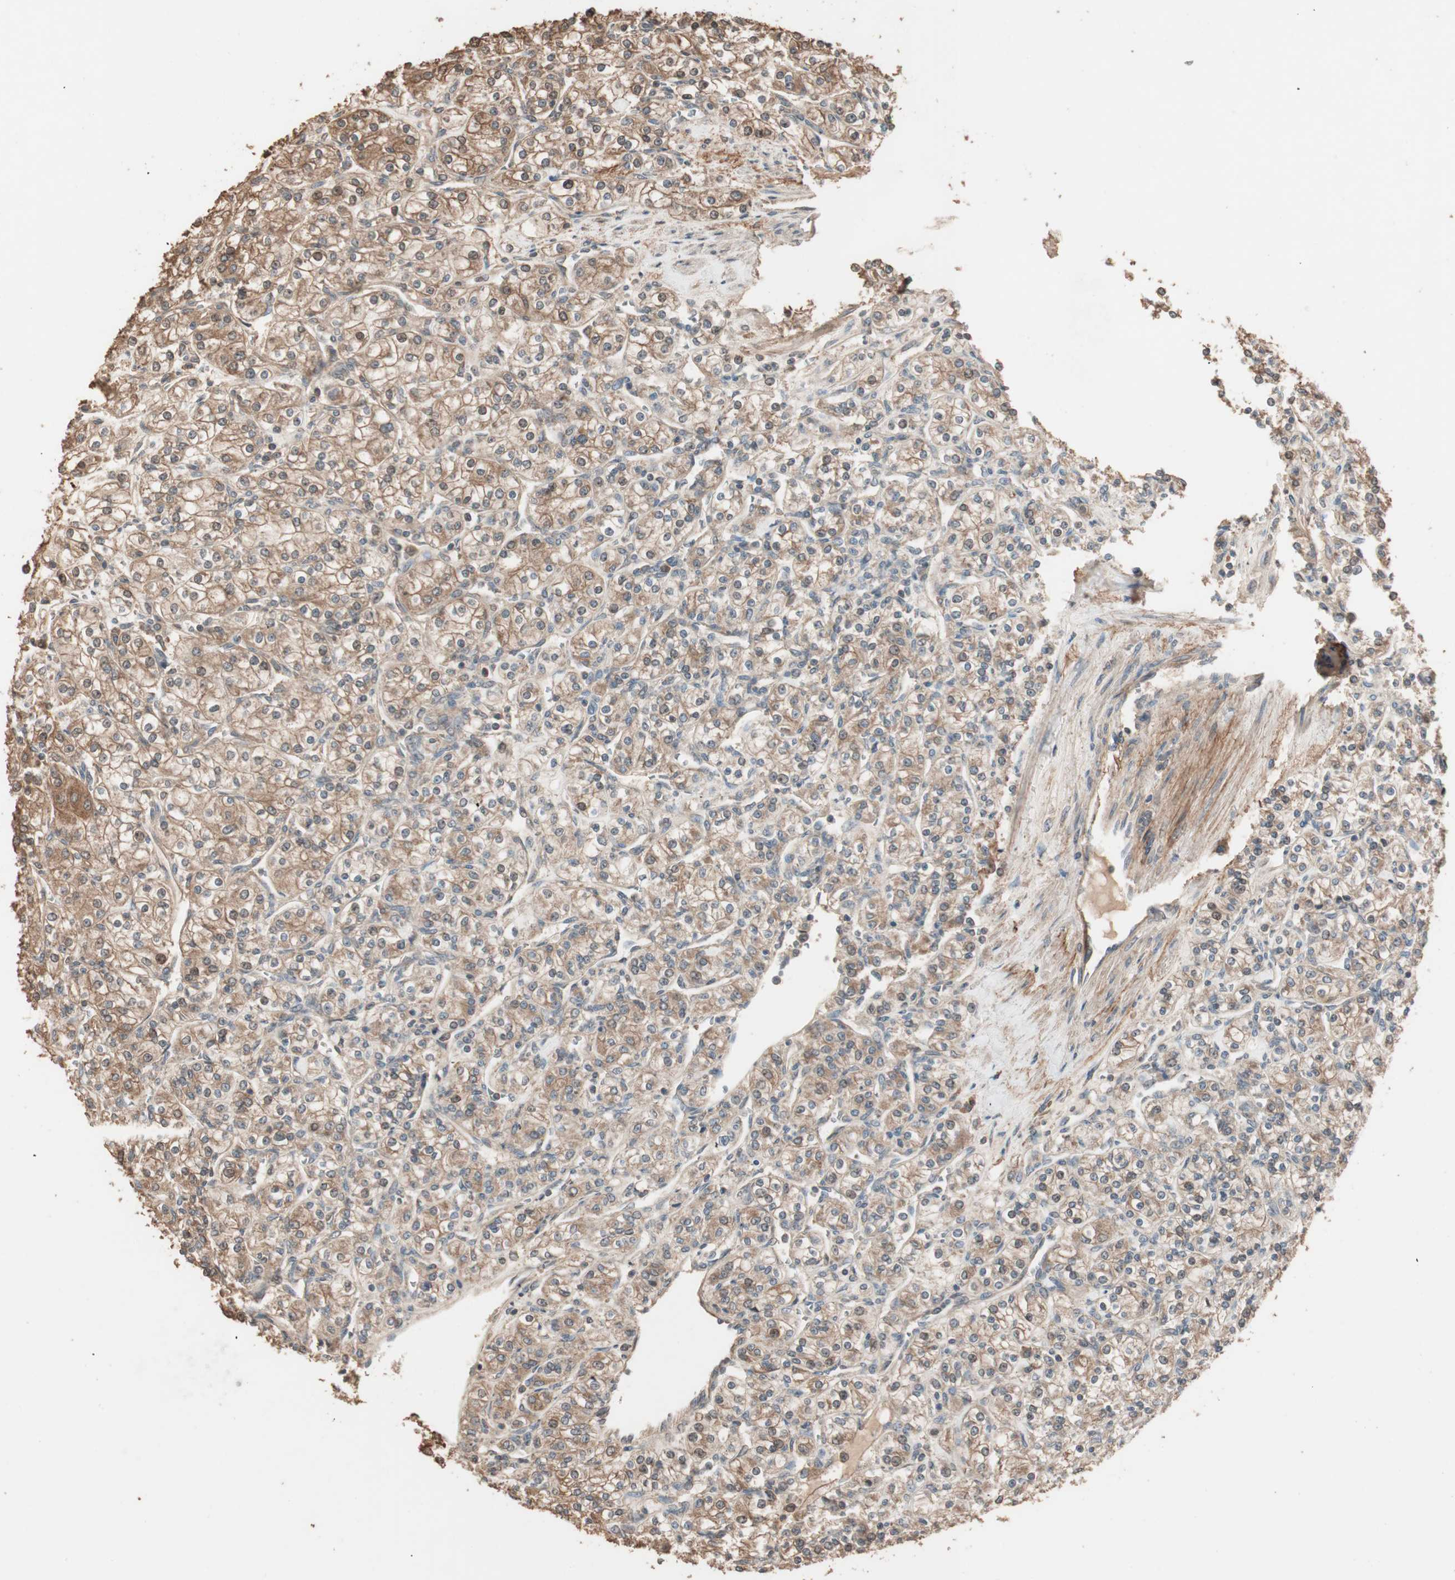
{"staining": {"intensity": "moderate", "quantity": ">75%", "location": "cytoplasmic/membranous"}, "tissue": "renal cancer", "cell_type": "Tumor cells", "image_type": "cancer", "snomed": [{"axis": "morphology", "description": "Adenocarcinoma, NOS"}, {"axis": "topography", "description": "Kidney"}], "caption": "Immunohistochemical staining of adenocarcinoma (renal) reveals moderate cytoplasmic/membranous protein expression in approximately >75% of tumor cells. The staining was performed using DAB, with brown indicating positive protein expression. Nuclei are stained blue with hematoxylin.", "gene": "USP20", "patient": {"sex": "male", "age": 77}}